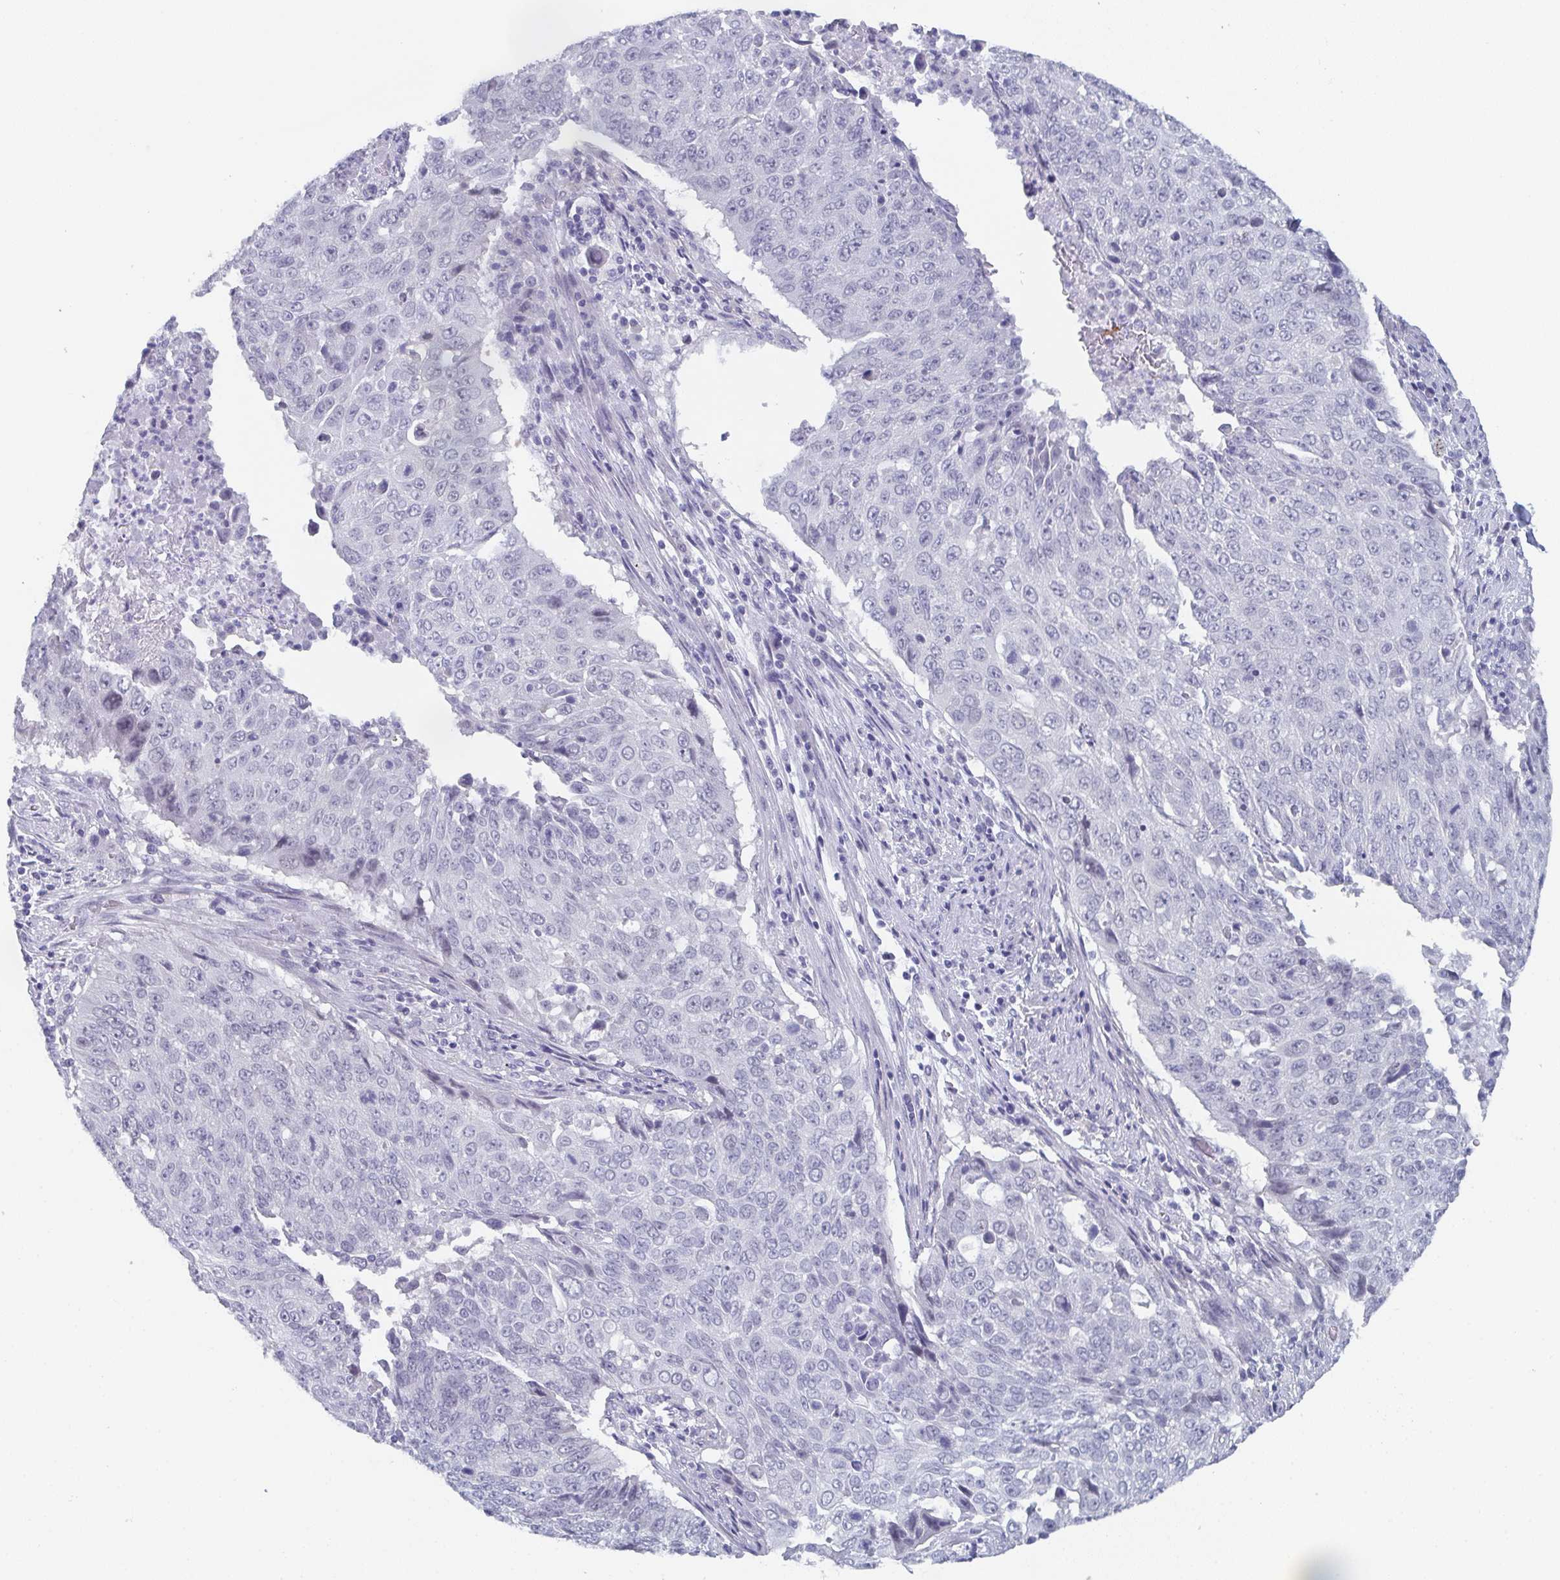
{"staining": {"intensity": "negative", "quantity": "none", "location": "none"}, "tissue": "lung cancer", "cell_type": "Tumor cells", "image_type": "cancer", "snomed": [{"axis": "morphology", "description": "Normal tissue, NOS"}, {"axis": "morphology", "description": "Squamous cell carcinoma, NOS"}, {"axis": "topography", "description": "Bronchus"}, {"axis": "topography", "description": "Lung"}], "caption": "The micrograph shows no significant expression in tumor cells of lung cancer (squamous cell carcinoma).", "gene": "DYDC2", "patient": {"sex": "male", "age": 64}}